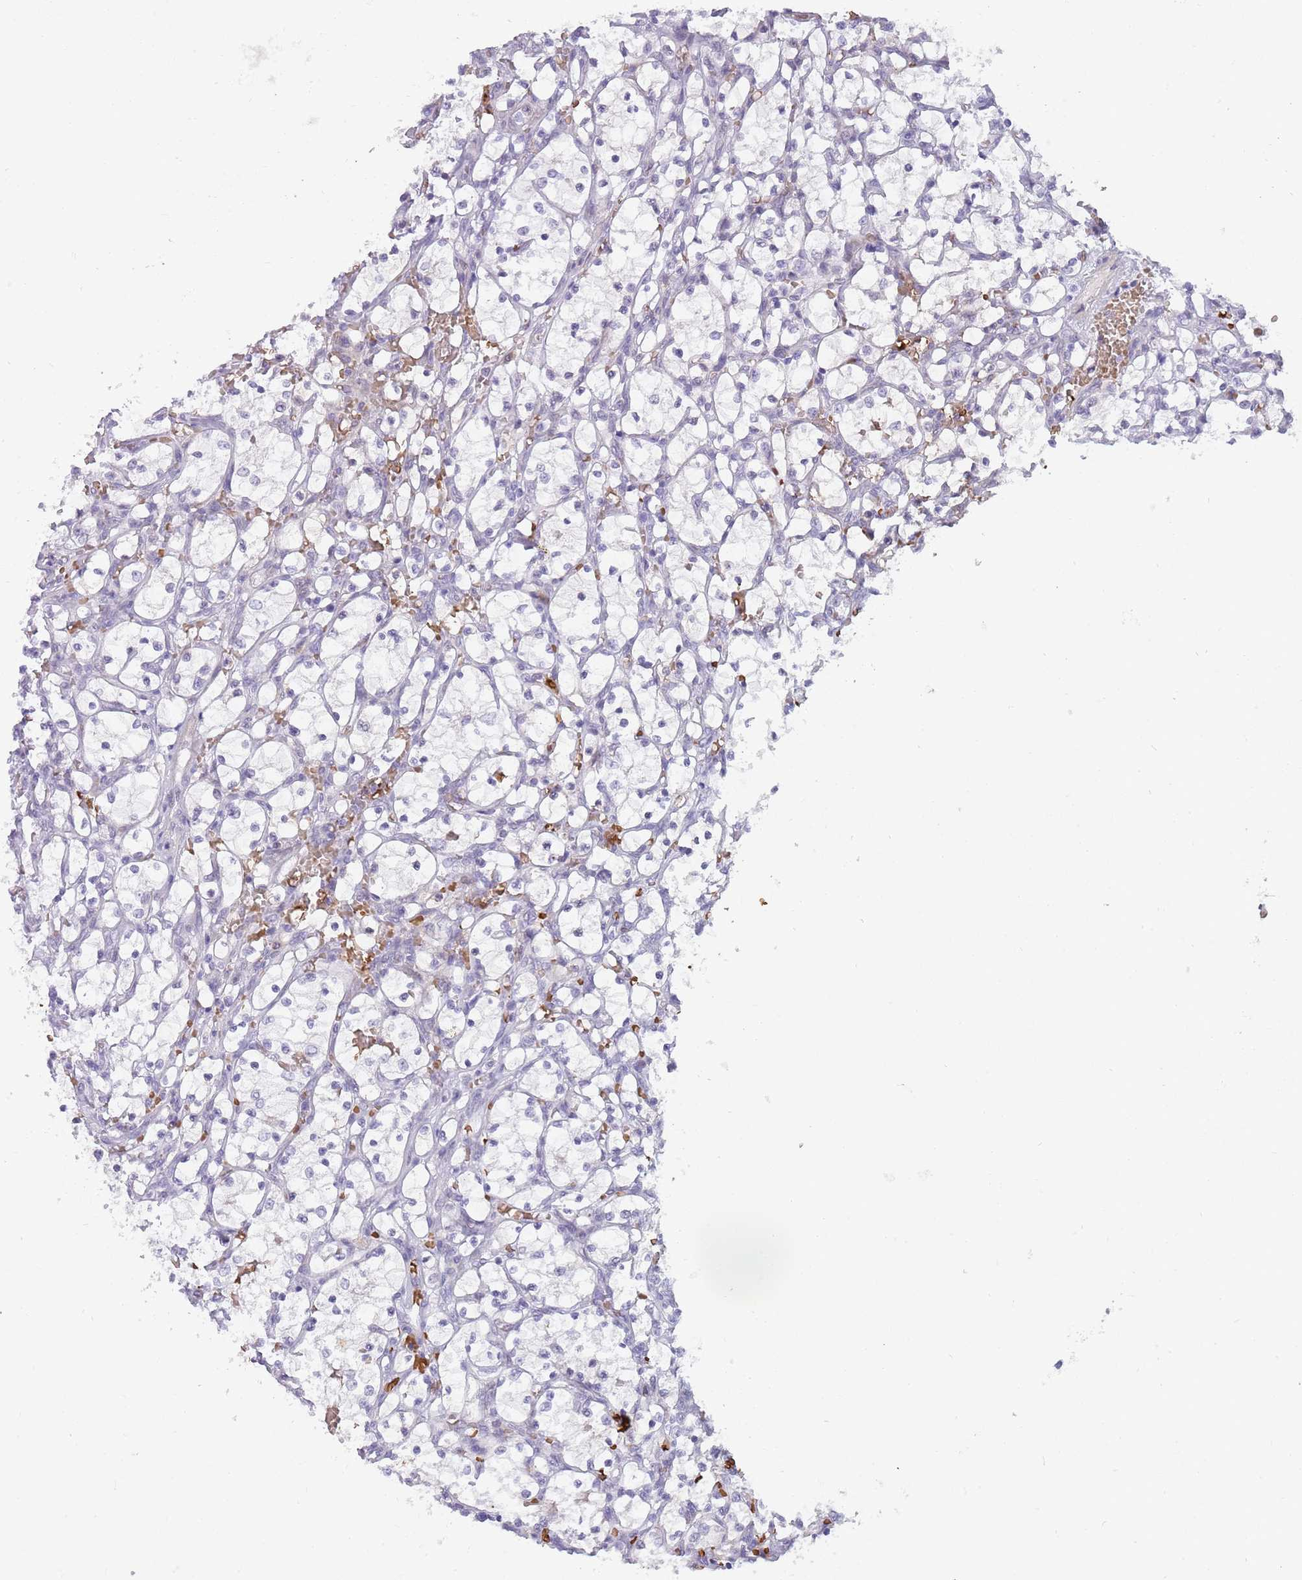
{"staining": {"intensity": "negative", "quantity": "none", "location": "none"}, "tissue": "renal cancer", "cell_type": "Tumor cells", "image_type": "cancer", "snomed": [{"axis": "morphology", "description": "Adenocarcinoma, NOS"}, {"axis": "topography", "description": "Kidney"}], "caption": "Protein analysis of adenocarcinoma (renal) shows no significant staining in tumor cells. (Immunohistochemistry (ihc), brightfield microscopy, high magnification).", "gene": "LYPD6B", "patient": {"sex": "female", "age": 69}}